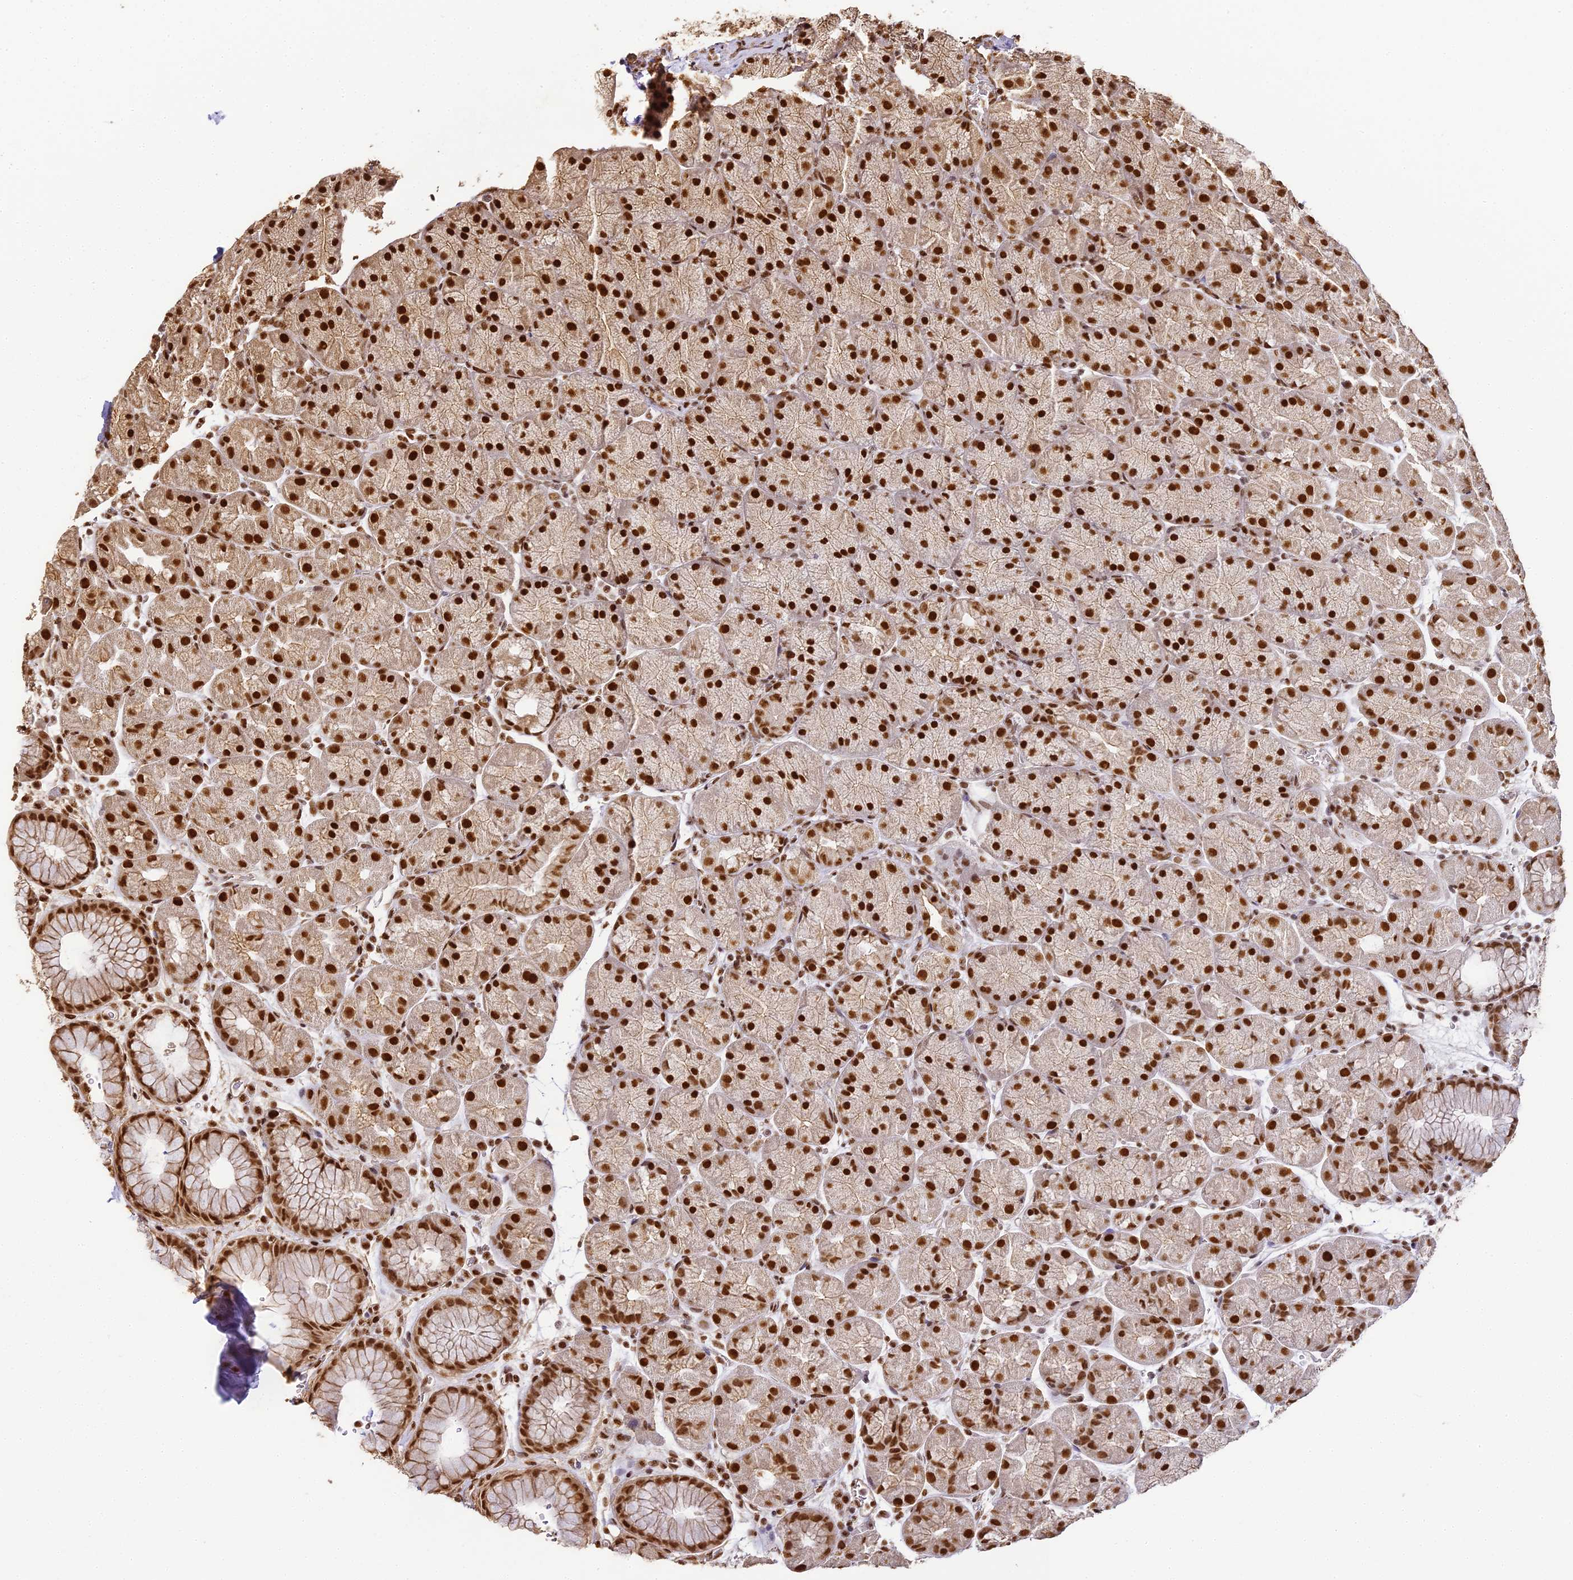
{"staining": {"intensity": "strong", "quantity": ">75%", "location": "nuclear"}, "tissue": "stomach", "cell_type": "Glandular cells", "image_type": "normal", "snomed": [{"axis": "morphology", "description": "Normal tissue, NOS"}, {"axis": "topography", "description": "Stomach, upper"}, {"axis": "topography", "description": "Stomach, lower"}], "caption": "An immunohistochemistry histopathology image of unremarkable tissue is shown. Protein staining in brown highlights strong nuclear positivity in stomach within glandular cells.", "gene": "HNRNPA1", "patient": {"sex": "male", "age": 67}}